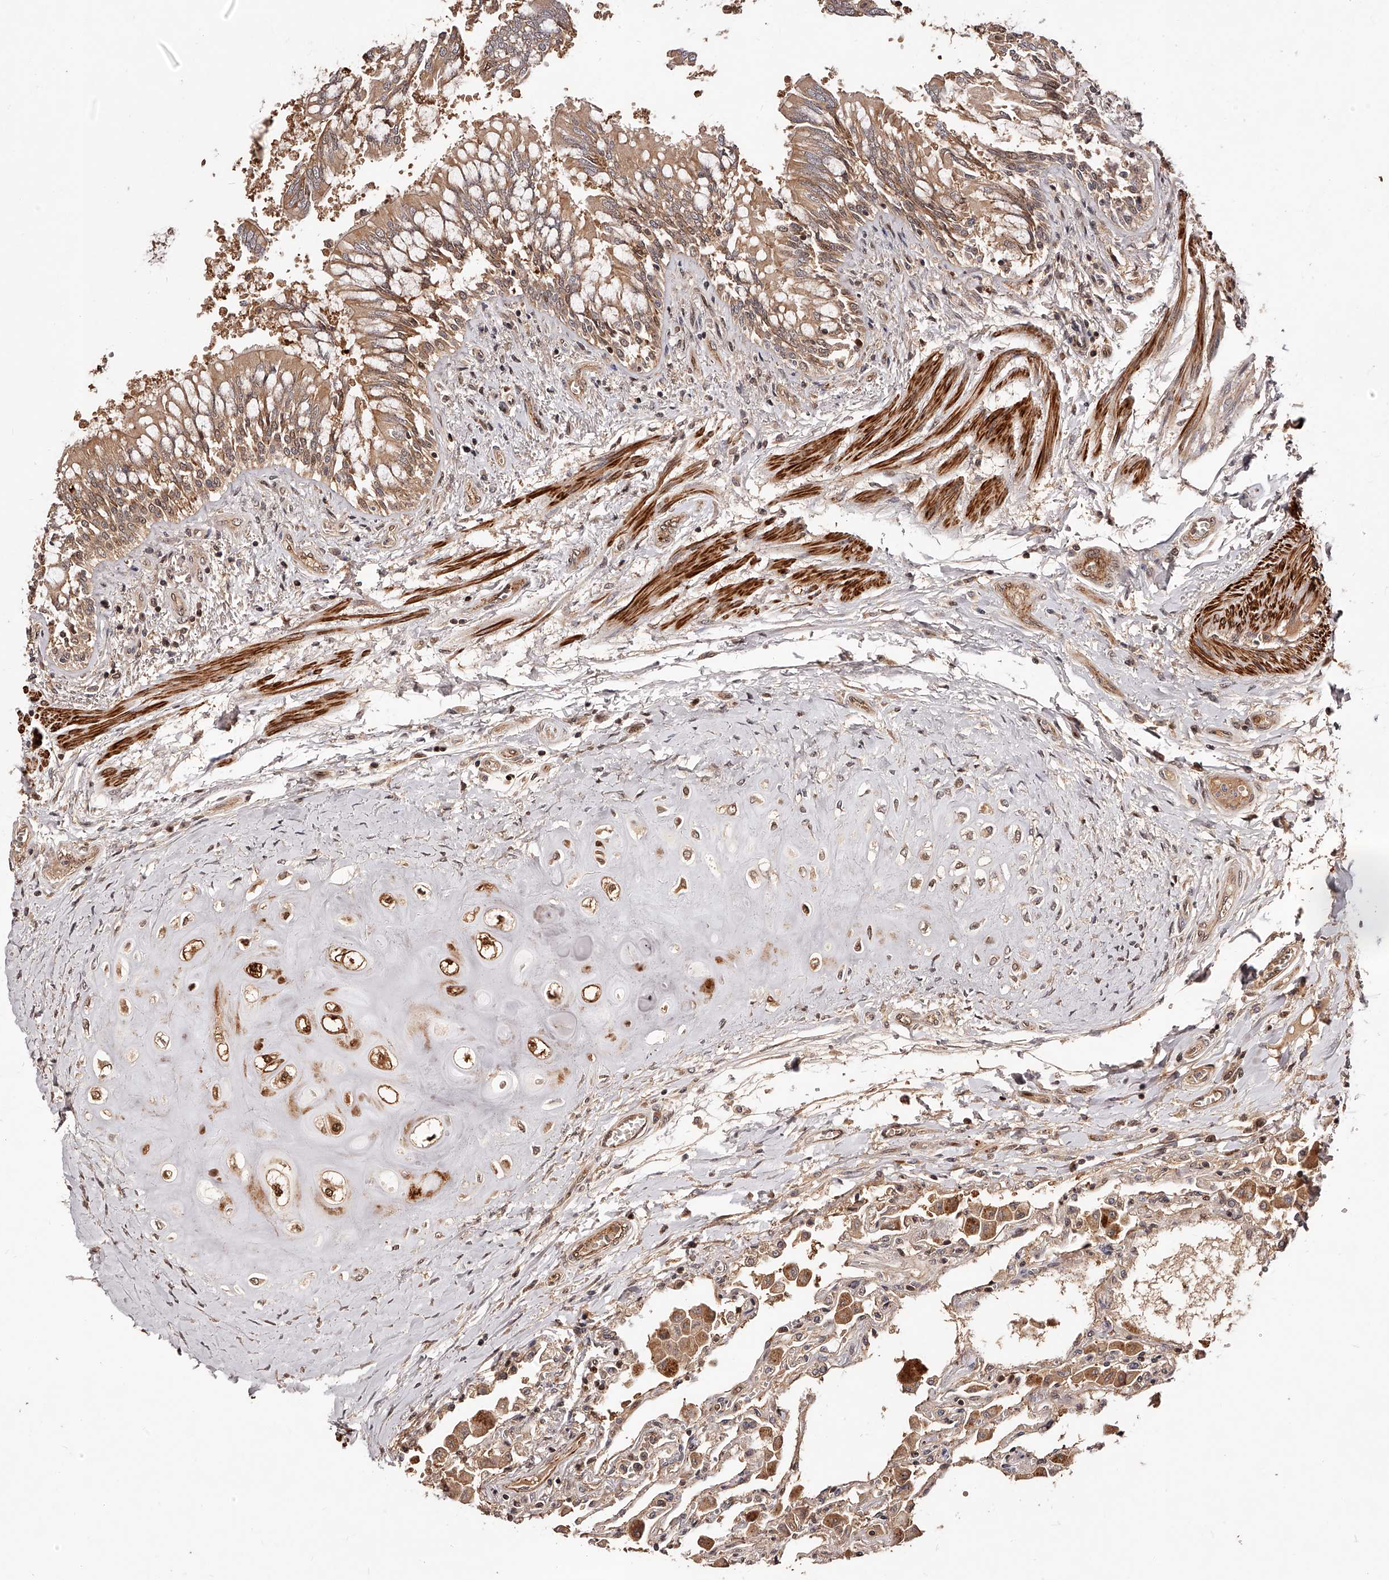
{"staining": {"intensity": "weak", "quantity": "25%-75%", "location": "cytoplasmic/membranous,nuclear"}, "tissue": "lung", "cell_type": "Alveolar cells", "image_type": "normal", "snomed": [{"axis": "morphology", "description": "Normal tissue, NOS"}, {"axis": "topography", "description": "Bronchus"}, {"axis": "topography", "description": "Lung"}], "caption": "Immunohistochemistry image of normal lung stained for a protein (brown), which reveals low levels of weak cytoplasmic/membranous,nuclear expression in about 25%-75% of alveolar cells.", "gene": "CUL7", "patient": {"sex": "female", "age": 49}}